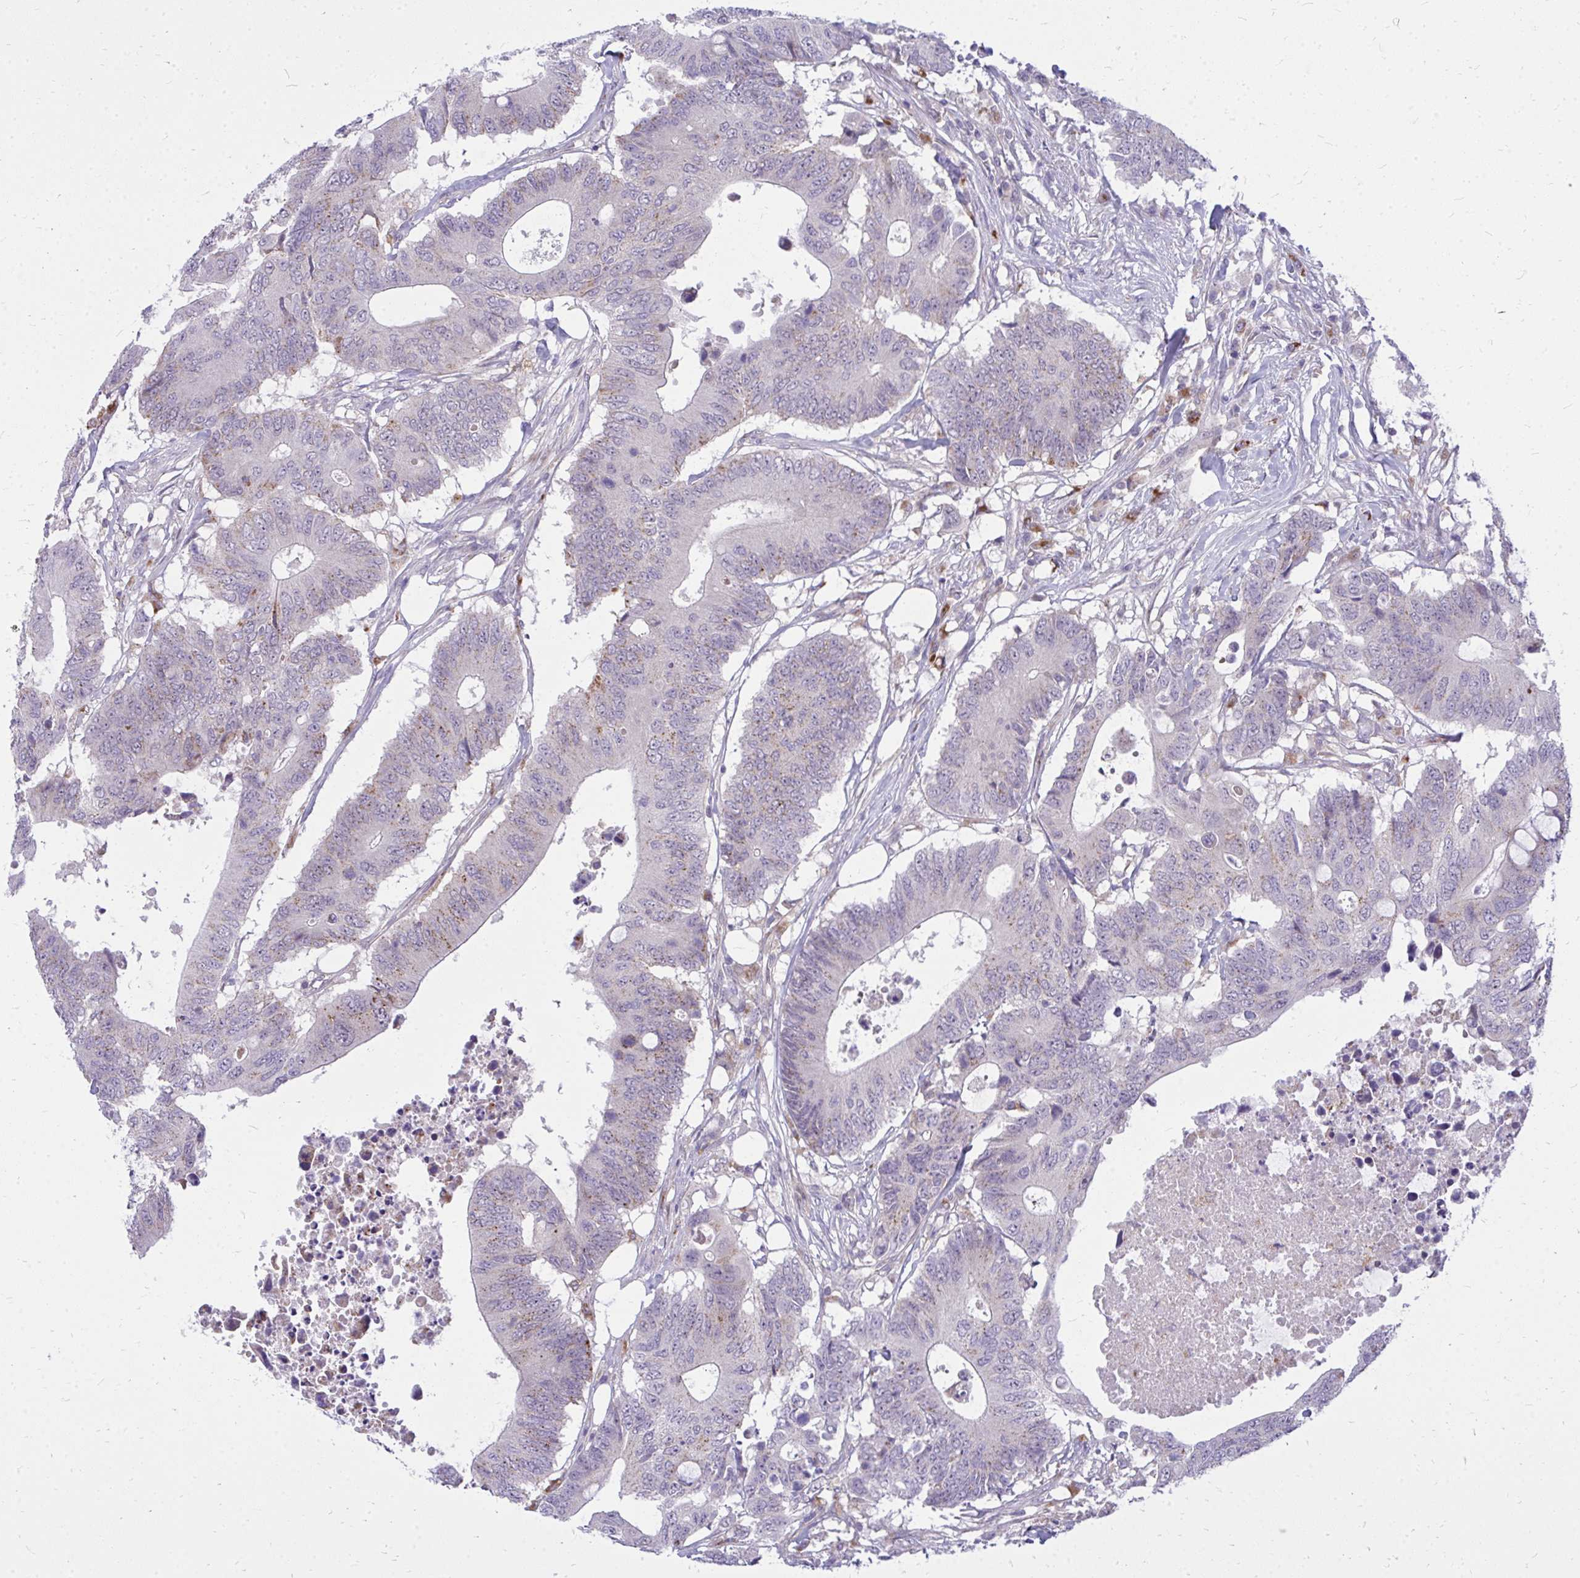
{"staining": {"intensity": "negative", "quantity": "none", "location": "none"}, "tissue": "colorectal cancer", "cell_type": "Tumor cells", "image_type": "cancer", "snomed": [{"axis": "morphology", "description": "Adenocarcinoma, NOS"}, {"axis": "topography", "description": "Colon"}], "caption": "The micrograph demonstrates no staining of tumor cells in adenocarcinoma (colorectal). (DAB IHC with hematoxylin counter stain).", "gene": "ZSCAN25", "patient": {"sex": "male", "age": 71}}